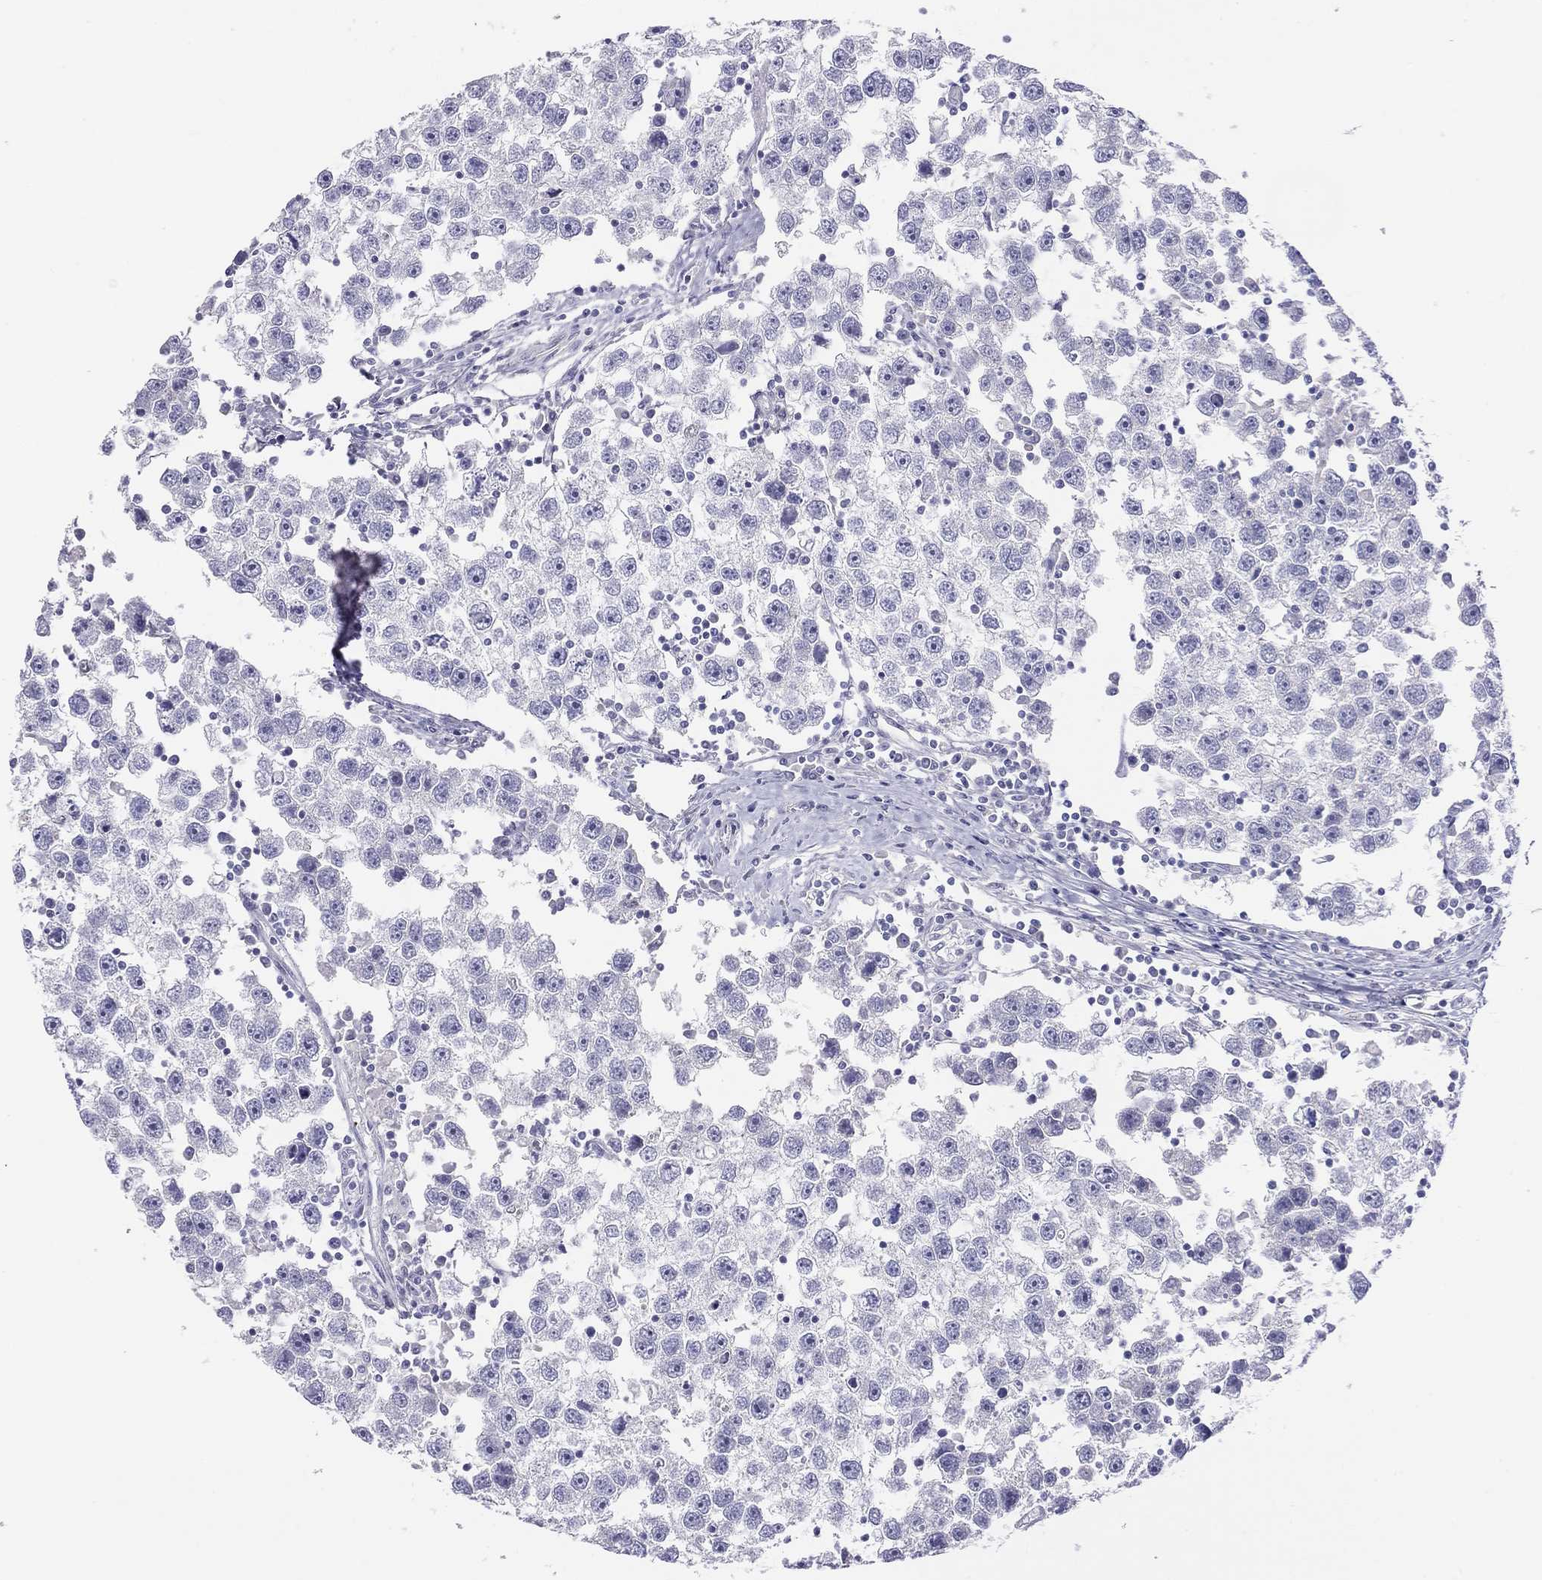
{"staining": {"intensity": "negative", "quantity": "none", "location": "none"}, "tissue": "testis cancer", "cell_type": "Tumor cells", "image_type": "cancer", "snomed": [{"axis": "morphology", "description": "Seminoma, NOS"}, {"axis": "topography", "description": "Testis"}], "caption": "High magnification brightfield microscopy of seminoma (testis) stained with DAB (brown) and counterstained with hematoxylin (blue): tumor cells show no significant positivity.", "gene": "MGAT4C", "patient": {"sex": "male", "age": 30}}